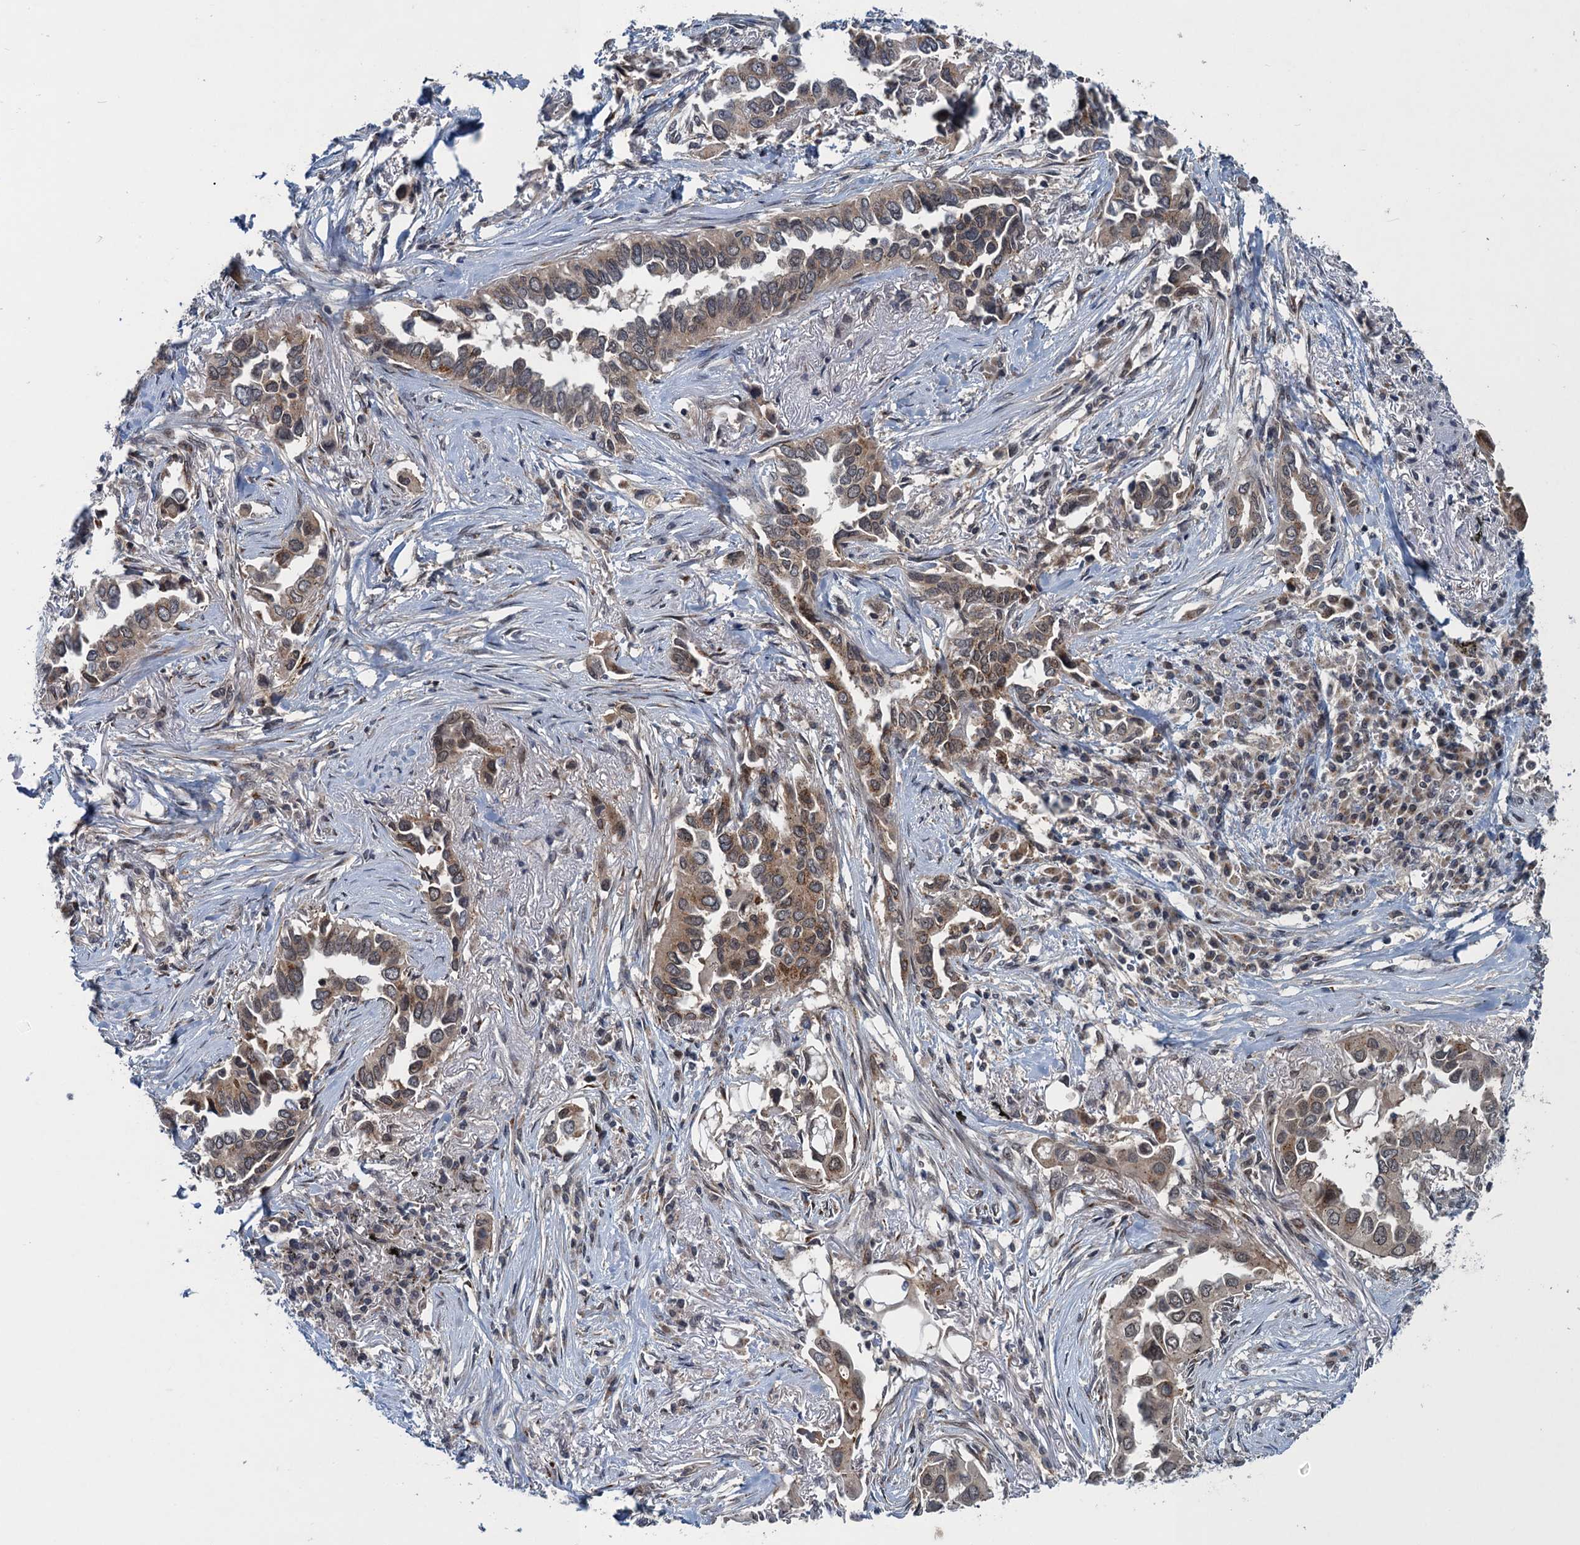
{"staining": {"intensity": "moderate", "quantity": "25%-75%", "location": "cytoplasmic/membranous,nuclear"}, "tissue": "lung cancer", "cell_type": "Tumor cells", "image_type": "cancer", "snomed": [{"axis": "morphology", "description": "Adenocarcinoma, NOS"}, {"axis": "topography", "description": "Lung"}], "caption": "The immunohistochemical stain highlights moderate cytoplasmic/membranous and nuclear positivity in tumor cells of lung cancer (adenocarcinoma) tissue.", "gene": "RNF165", "patient": {"sex": "female", "age": 76}}